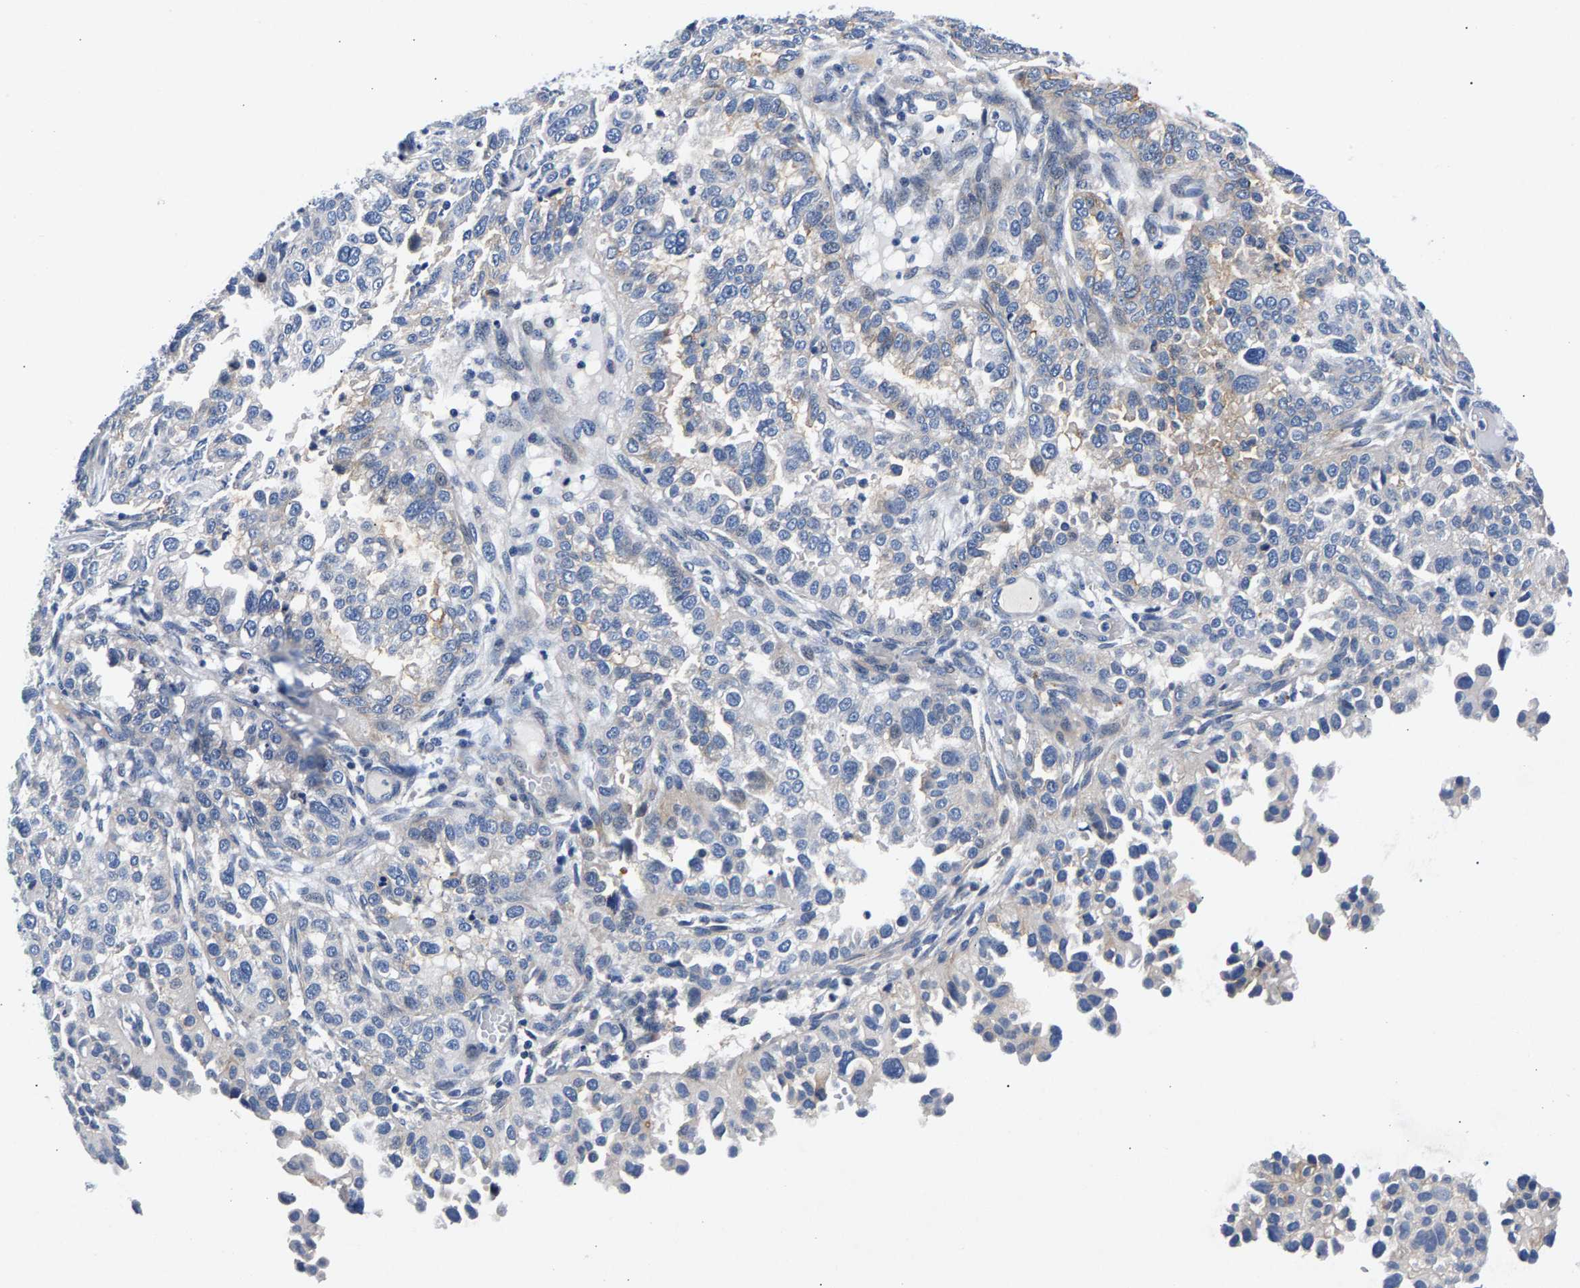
{"staining": {"intensity": "weak", "quantity": "<25%", "location": "cytoplasmic/membranous"}, "tissue": "endometrial cancer", "cell_type": "Tumor cells", "image_type": "cancer", "snomed": [{"axis": "morphology", "description": "Adenocarcinoma, NOS"}, {"axis": "topography", "description": "Endometrium"}], "caption": "Immunohistochemistry photomicrograph of human adenocarcinoma (endometrial) stained for a protein (brown), which exhibits no expression in tumor cells.", "gene": "P2RY4", "patient": {"sex": "female", "age": 85}}